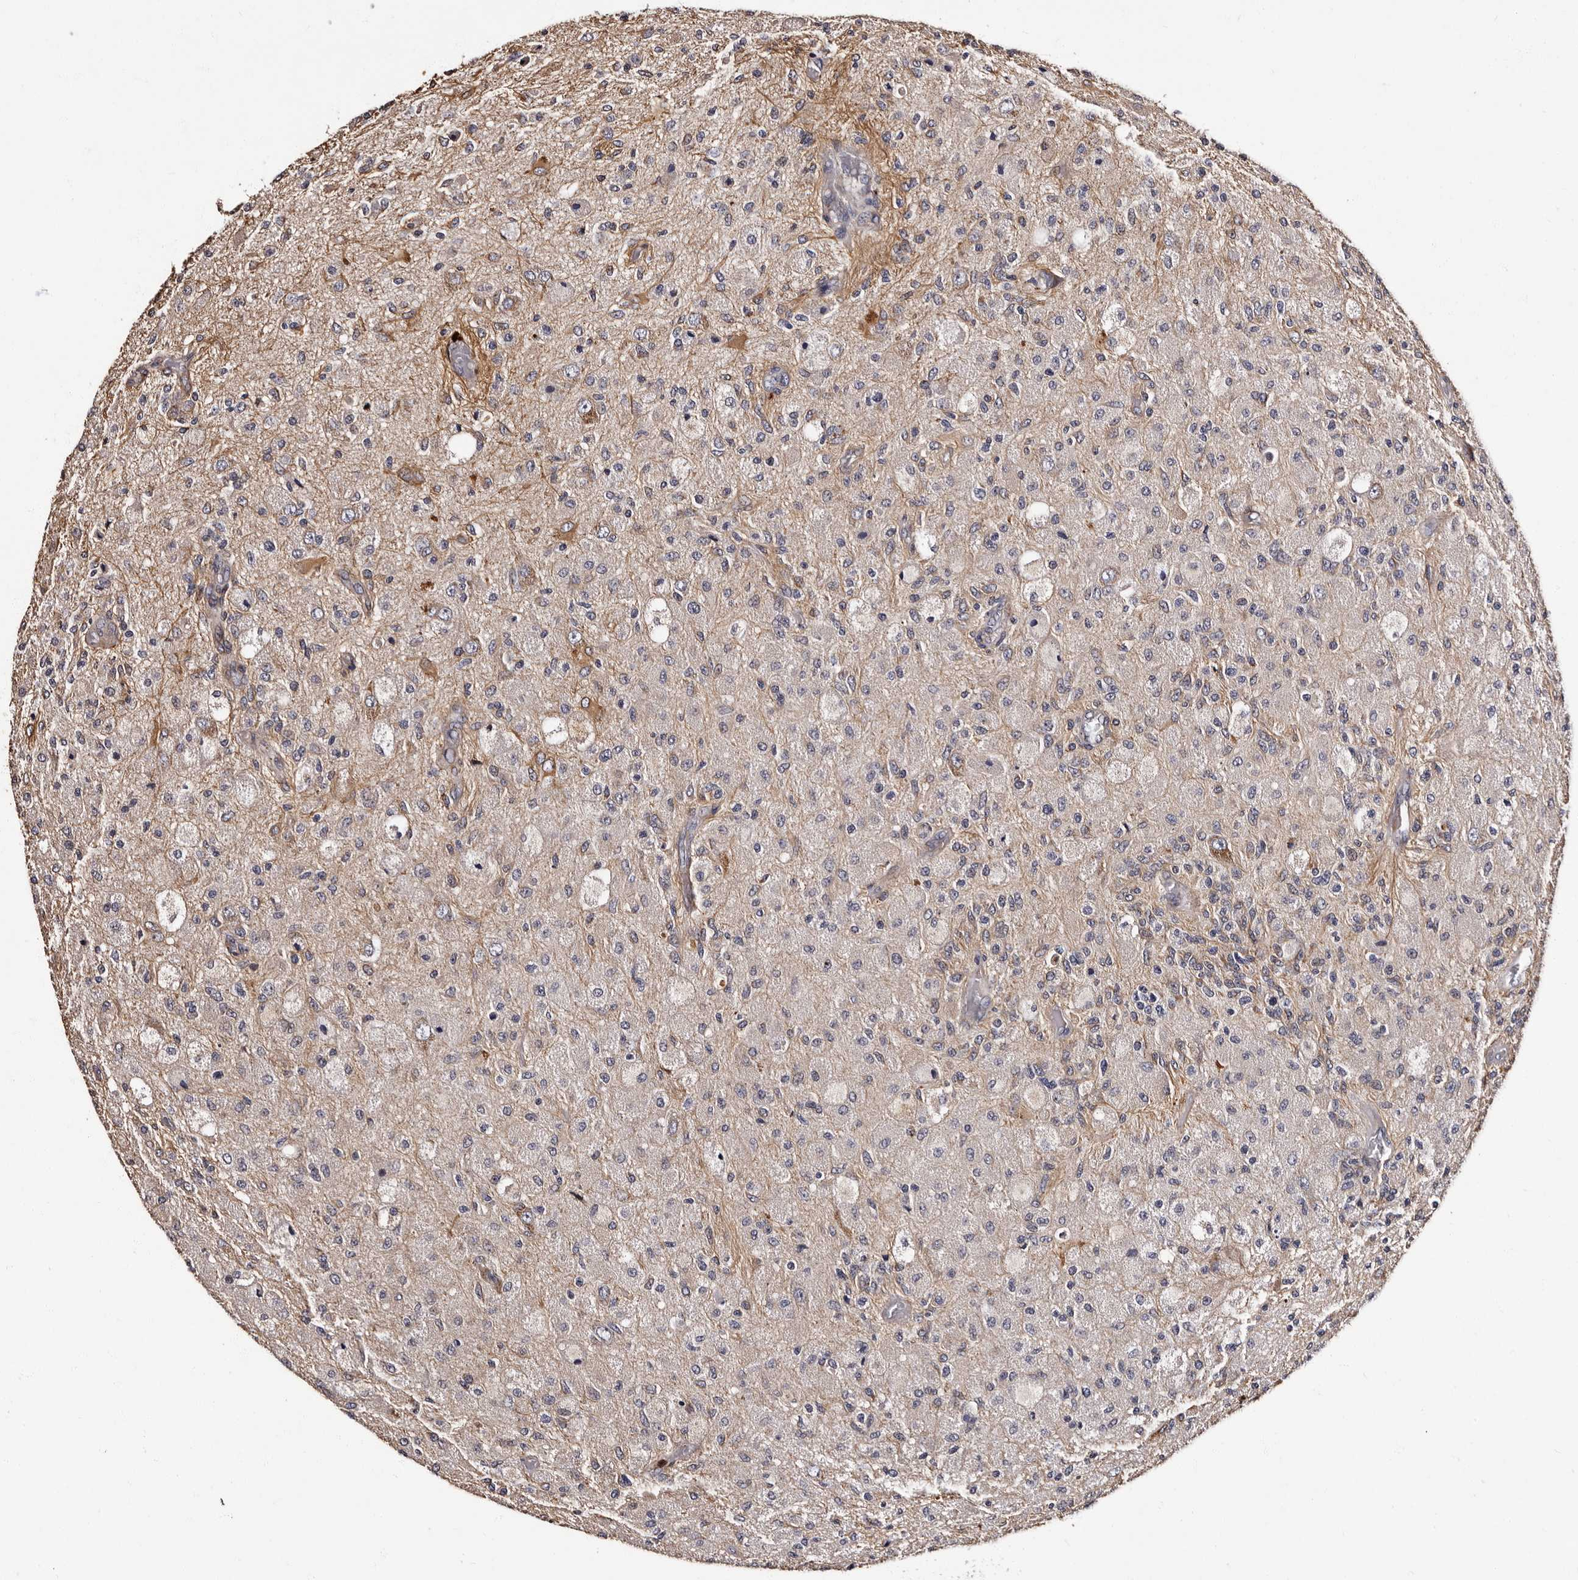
{"staining": {"intensity": "weak", "quantity": "<25%", "location": "cytoplasmic/membranous"}, "tissue": "glioma", "cell_type": "Tumor cells", "image_type": "cancer", "snomed": [{"axis": "morphology", "description": "Normal tissue, NOS"}, {"axis": "morphology", "description": "Glioma, malignant, High grade"}, {"axis": "topography", "description": "Cerebral cortex"}], "caption": "Immunohistochemistry (IHC) image of neoplastic tissue: glioma stained with DAB (3,3'-diaminobenzidine) reveals no significant protein expression in tumor cells. Nuclei are stained in blue.", "gene": "ADCK5", "patient": {"sex": "male", "age": 77}}